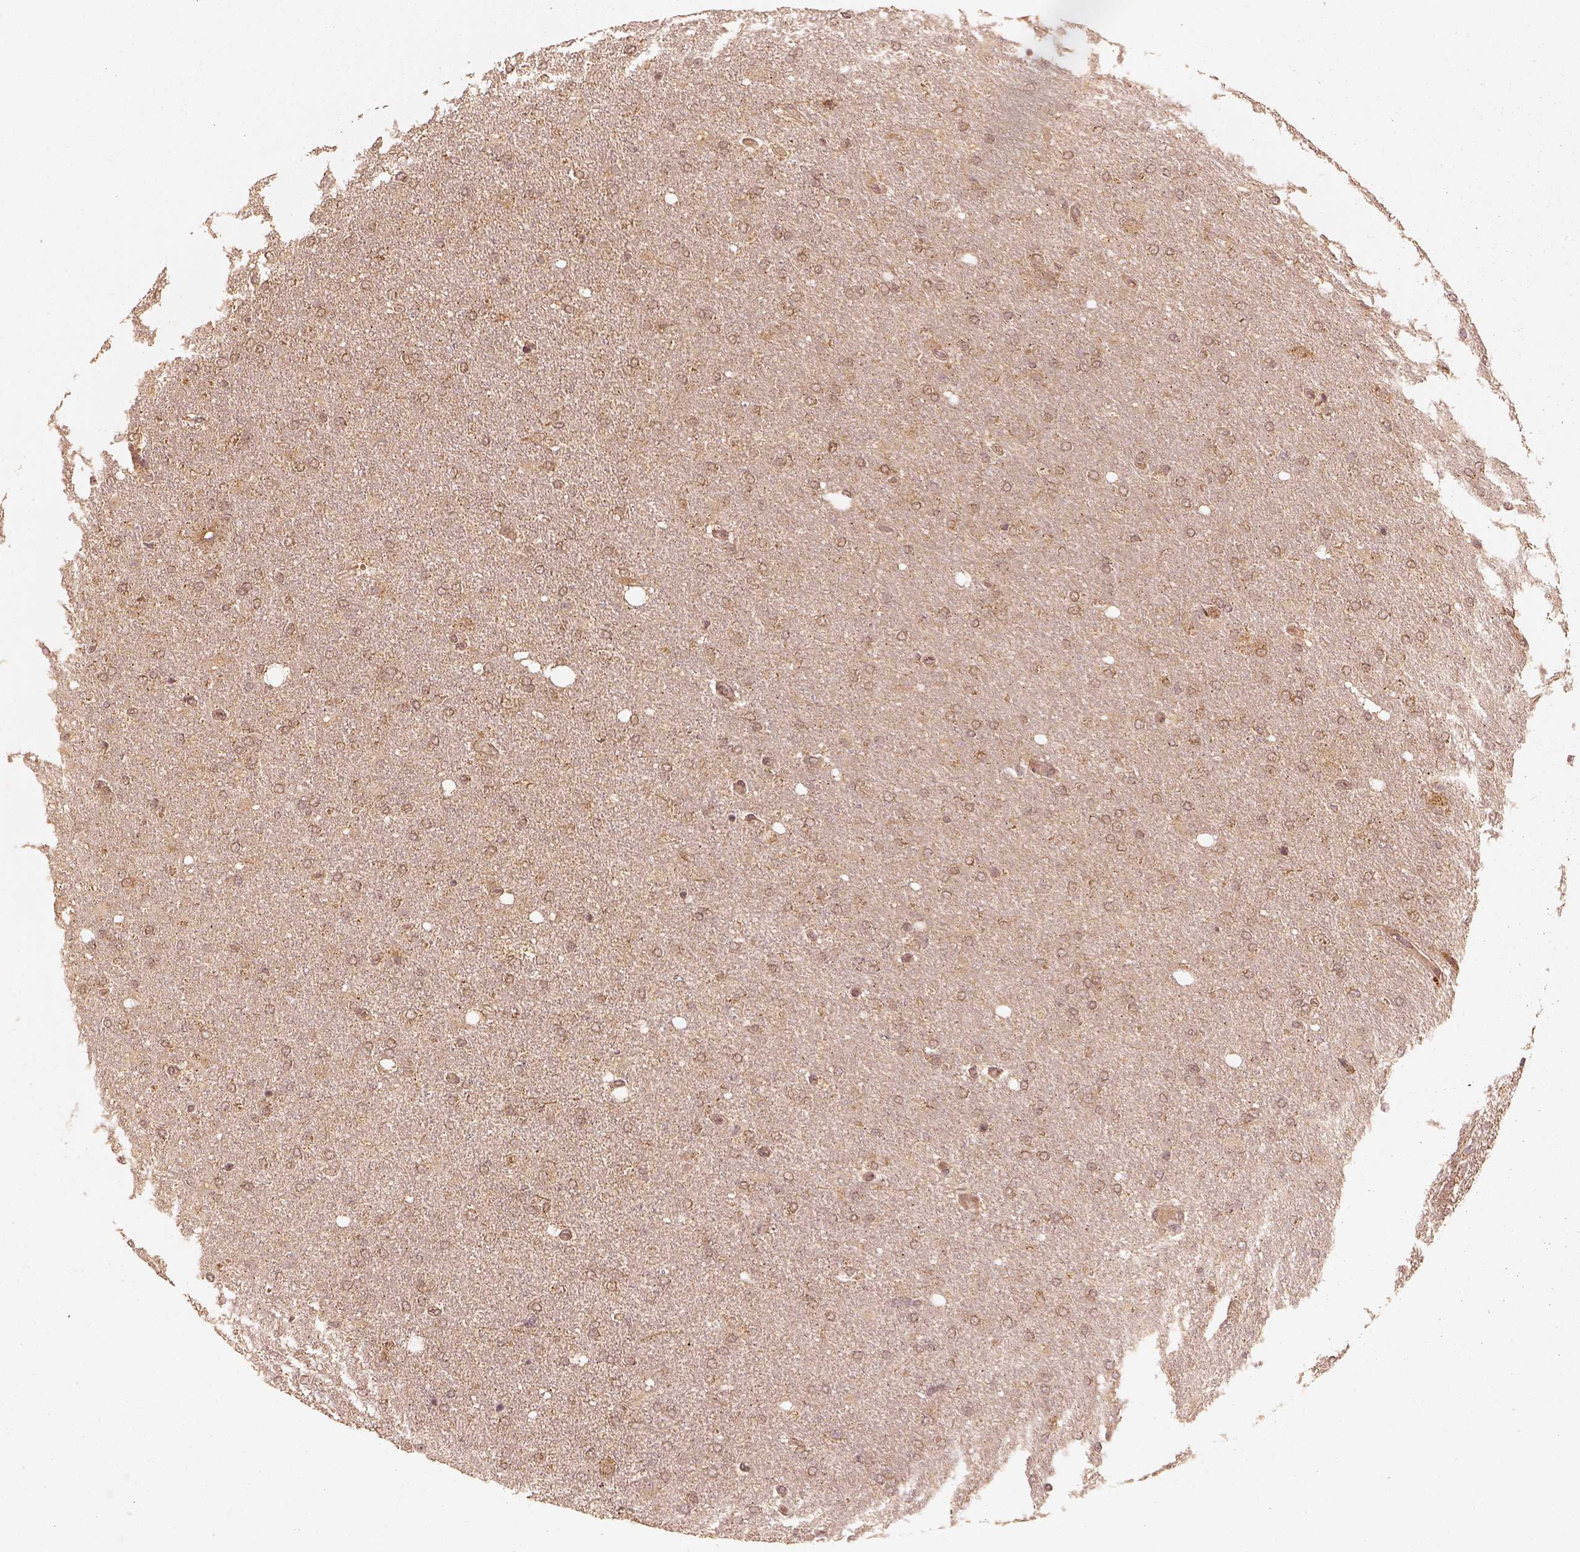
{"staining": {"intensity": "weak", "quantity": ">75%", "location": "cytoplasmic/membranous"}, "tissue": "glioma", "cell_type": "Tumor cells", "image_type": "cancer", "snomed": [{"axis": "morphology", "description": "Glioma, malignant, High grade"}, {"axis": "topography", "description": "Cerebral cortex"}], "caption": "Malignant high-grade glioma stained with DAB immunohistochemistry reveals low levels of weak cytoplasmic/membranous positivity in about >75% of tumor cells.", "gene": "DNAJC25", "patient": {"sex": "male", "age": 70}}